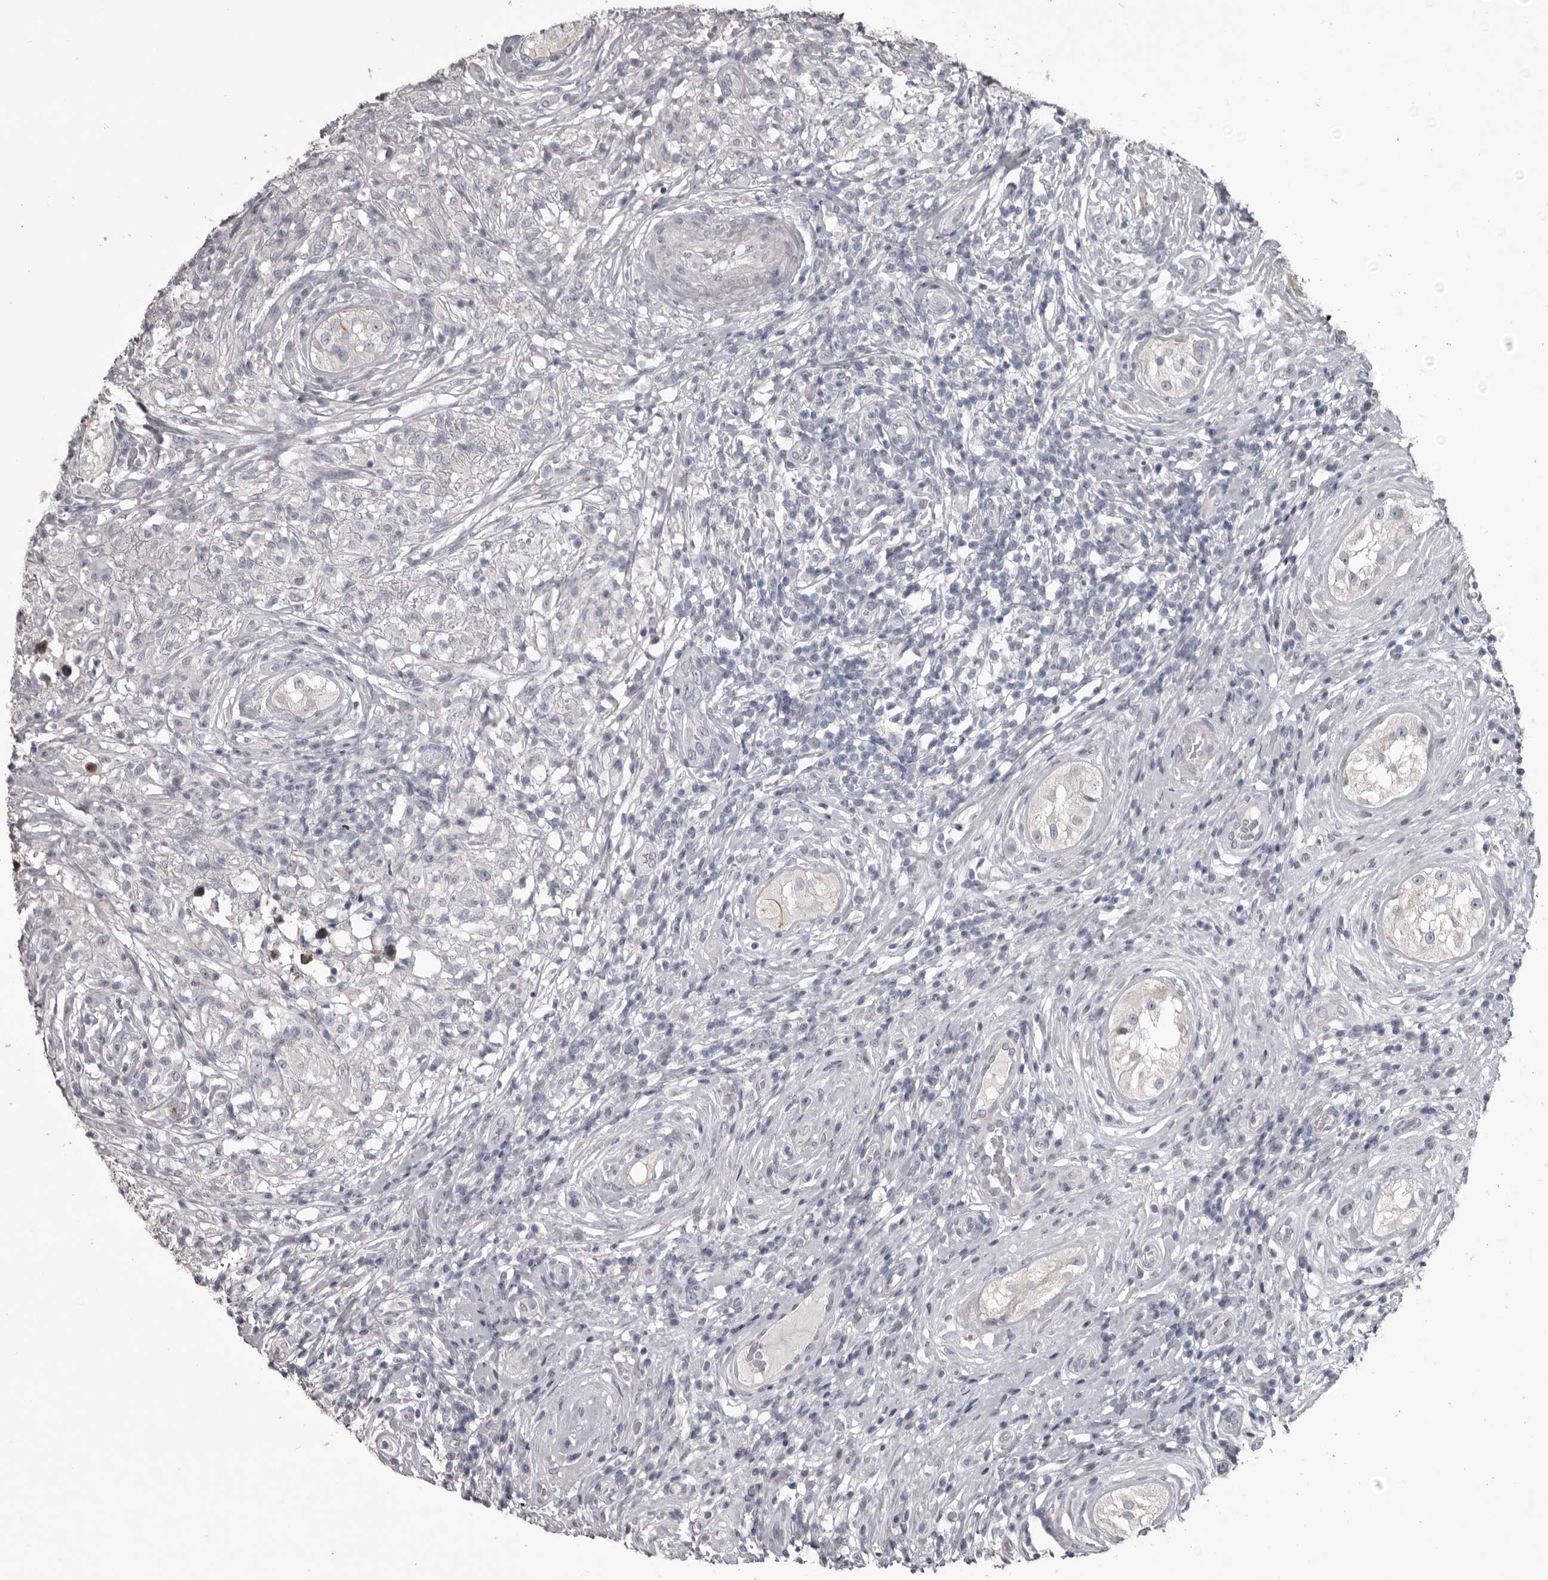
{"staining": {"intensity": "negative", "quantity": "none", "location": "none"}, "tissue": "testis cancer", "cell_type": "Tumor cells", "image_type": "cancer", "snomed": [{"axis": "morphology", "description": "Seminoma, NOS"}, {"axis": "topography", "description": "Testis"}], "caption": "Tumor cells are negative for protein expression in human testis cancer (seminoma). (Stains: DAB (3,3'-diaminobenzidine) immunohistochemistry (IHC) with hematoxylin counter stain, Microscopy: brightfield microscopy at high magnification).", "gene": "LPAR6", "patient": {"sex": "male", "age": 49}}